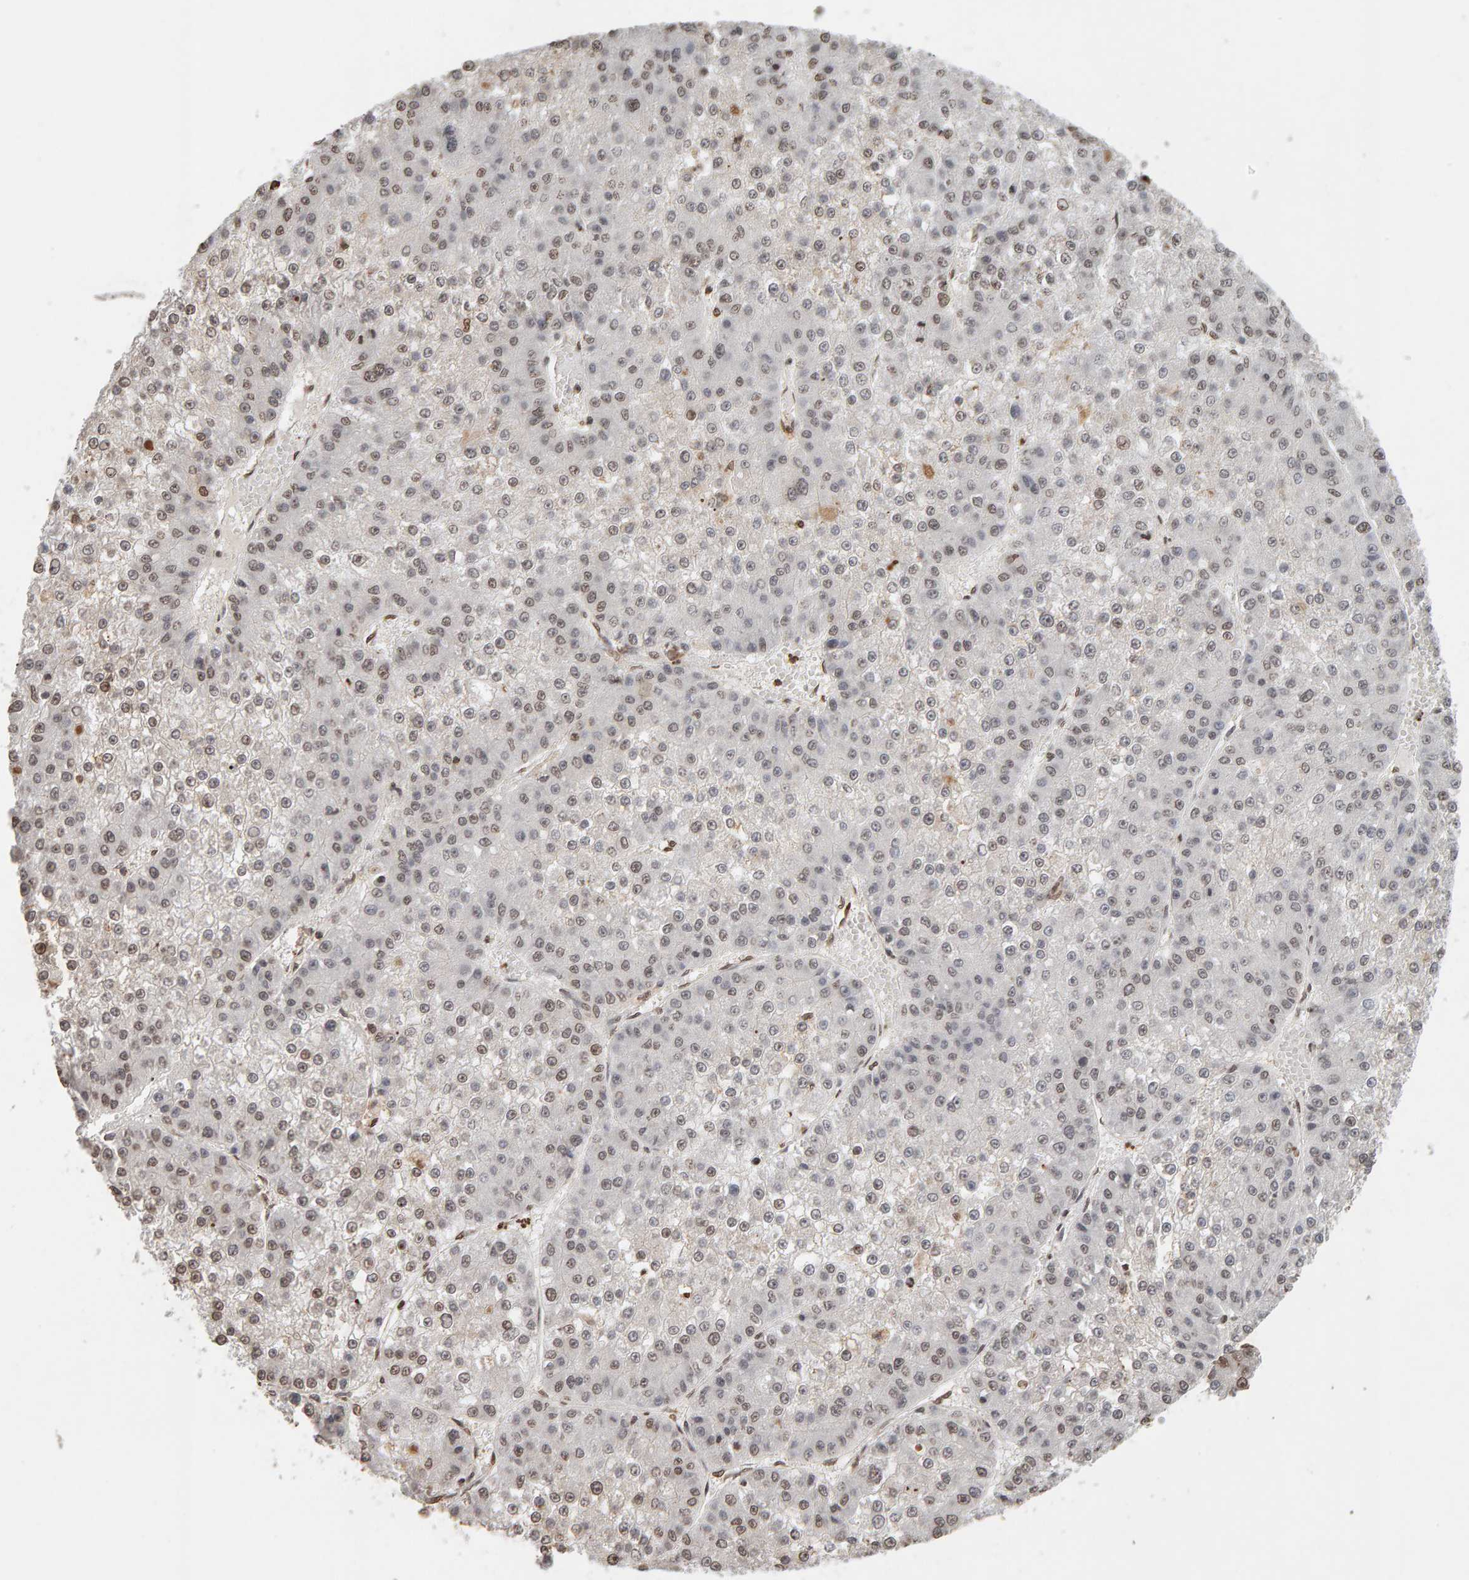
{"staining": {"intensity": "weak", "quantity": ">75%", "location": "nuclear"}, "tissue": "liver cancer", "cell_type": "Tumor cells", "image_type": "cancer", "snomed": [{"axis": "morphology", "description": "Carcinoma, Hepatocellular, NOS"}, {"axis": "topography", "description": "Liver"}], "caption": "A histopathology image of liver cancer stained for a protein displays weak nuclear brown staining in tumor cells.", "gene": "DNAJB5", "patient": {"sex": "female", "age": 73}}